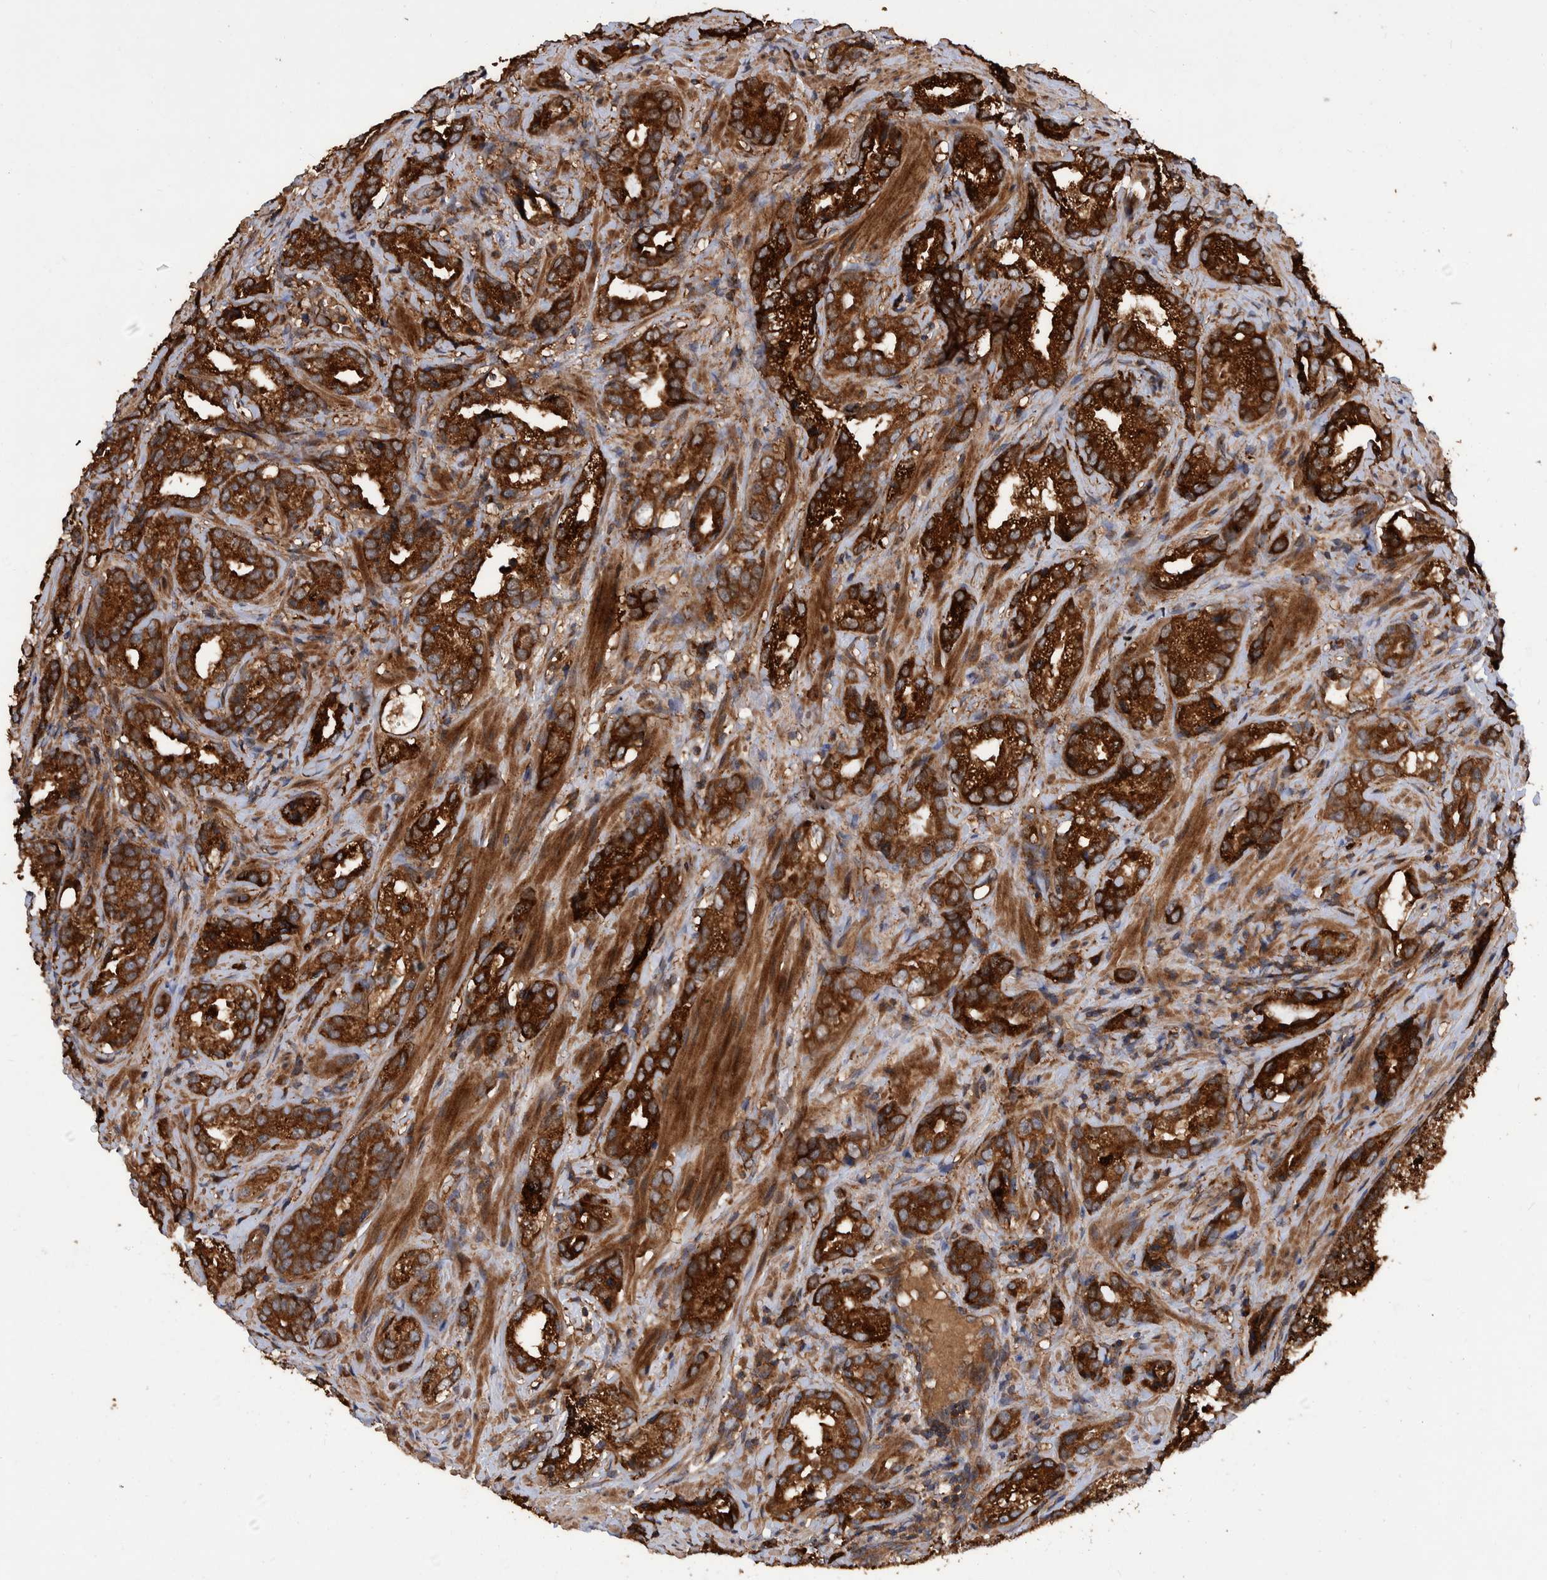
{"staining": {"intensity": "strong", "quantity": ">75%", "location": "cytoplasmic/membranous"}, "tissue": "prostate cancer", "cell_type": "Tumor cells", "image_type": "cancer", "snomed": [{"axis": "morphology", "description": "Adenocarcinoma, High grade"}, {"axis": "topography", "description": "Prostate"}], "caption": "This photomicrograph demonstrates prostate cancer stained with immunohistochemistry (IHC) to label a protein in brown. The cytoplasmic/membranous of tumor cells show strong positivity for the protein. Nuclei are counter-stained blue.", "gene": "VBP1", "patient": {"sex": "male", "age": 63}}